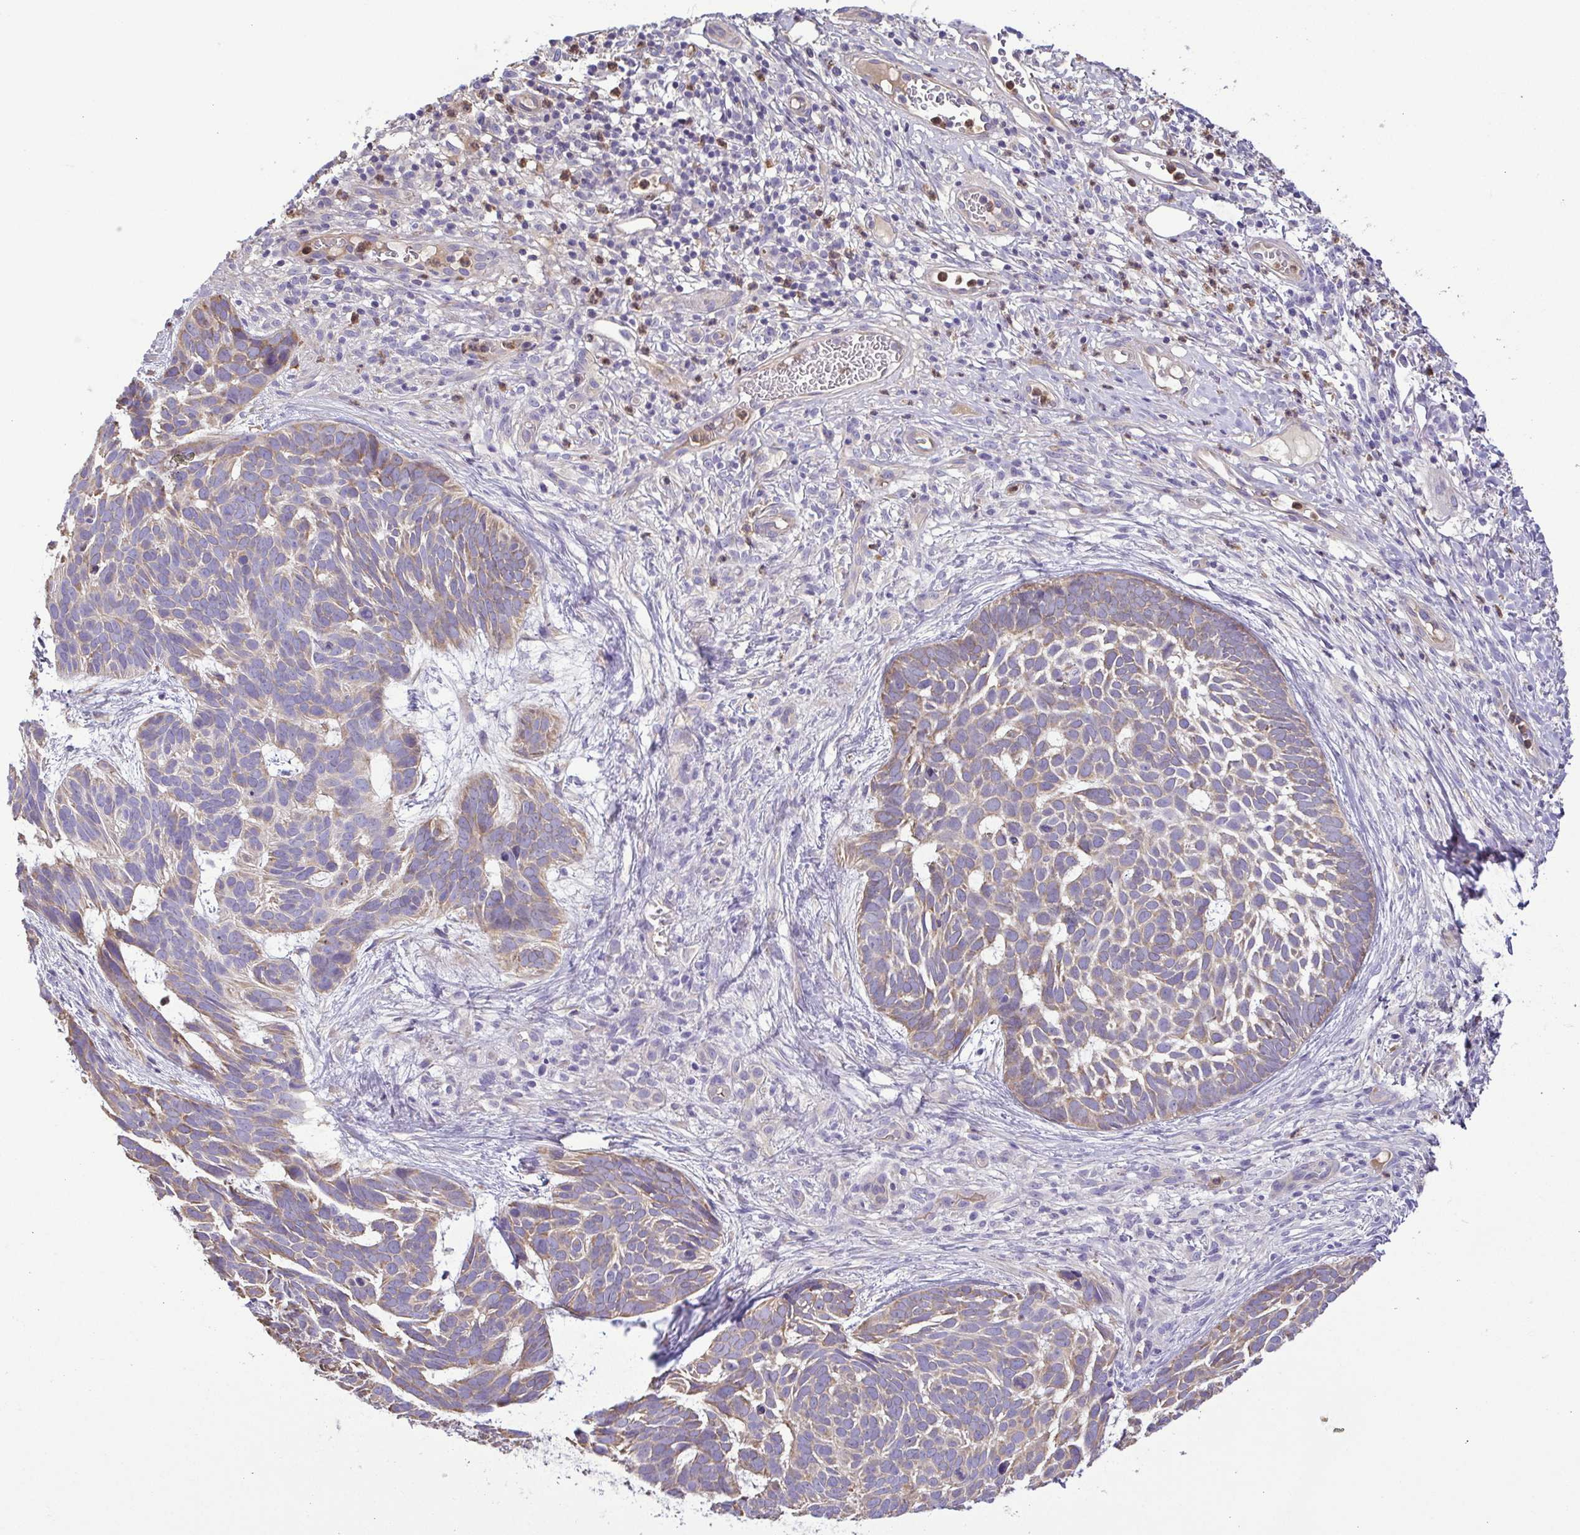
{"staining": {"intensity": "weak", "quantity": "25%-75%", "location": "cytoplasmic/membranous"}, "tissue": "skin cancer", "cell_type": "Tumor cells", "image_type": "cancer", "snomed": [{"axis": "morphology", "description": "Basal cell carcinoma"}, {"axis": "topography", "description": "Skin"}], "caption": "Immunohistochemical staining of skin basal cell carcinoma demonstrates low levels of weak cytoplasmic/membranous protein expression in about 25%-75% of tumor cells. (DAB (3,3'-diaminobenzidine) IHC, brown staining for protein, blue staining for nuclei).", "gene": "MYL10", "patient": {"sex": "male", "age": 78}}